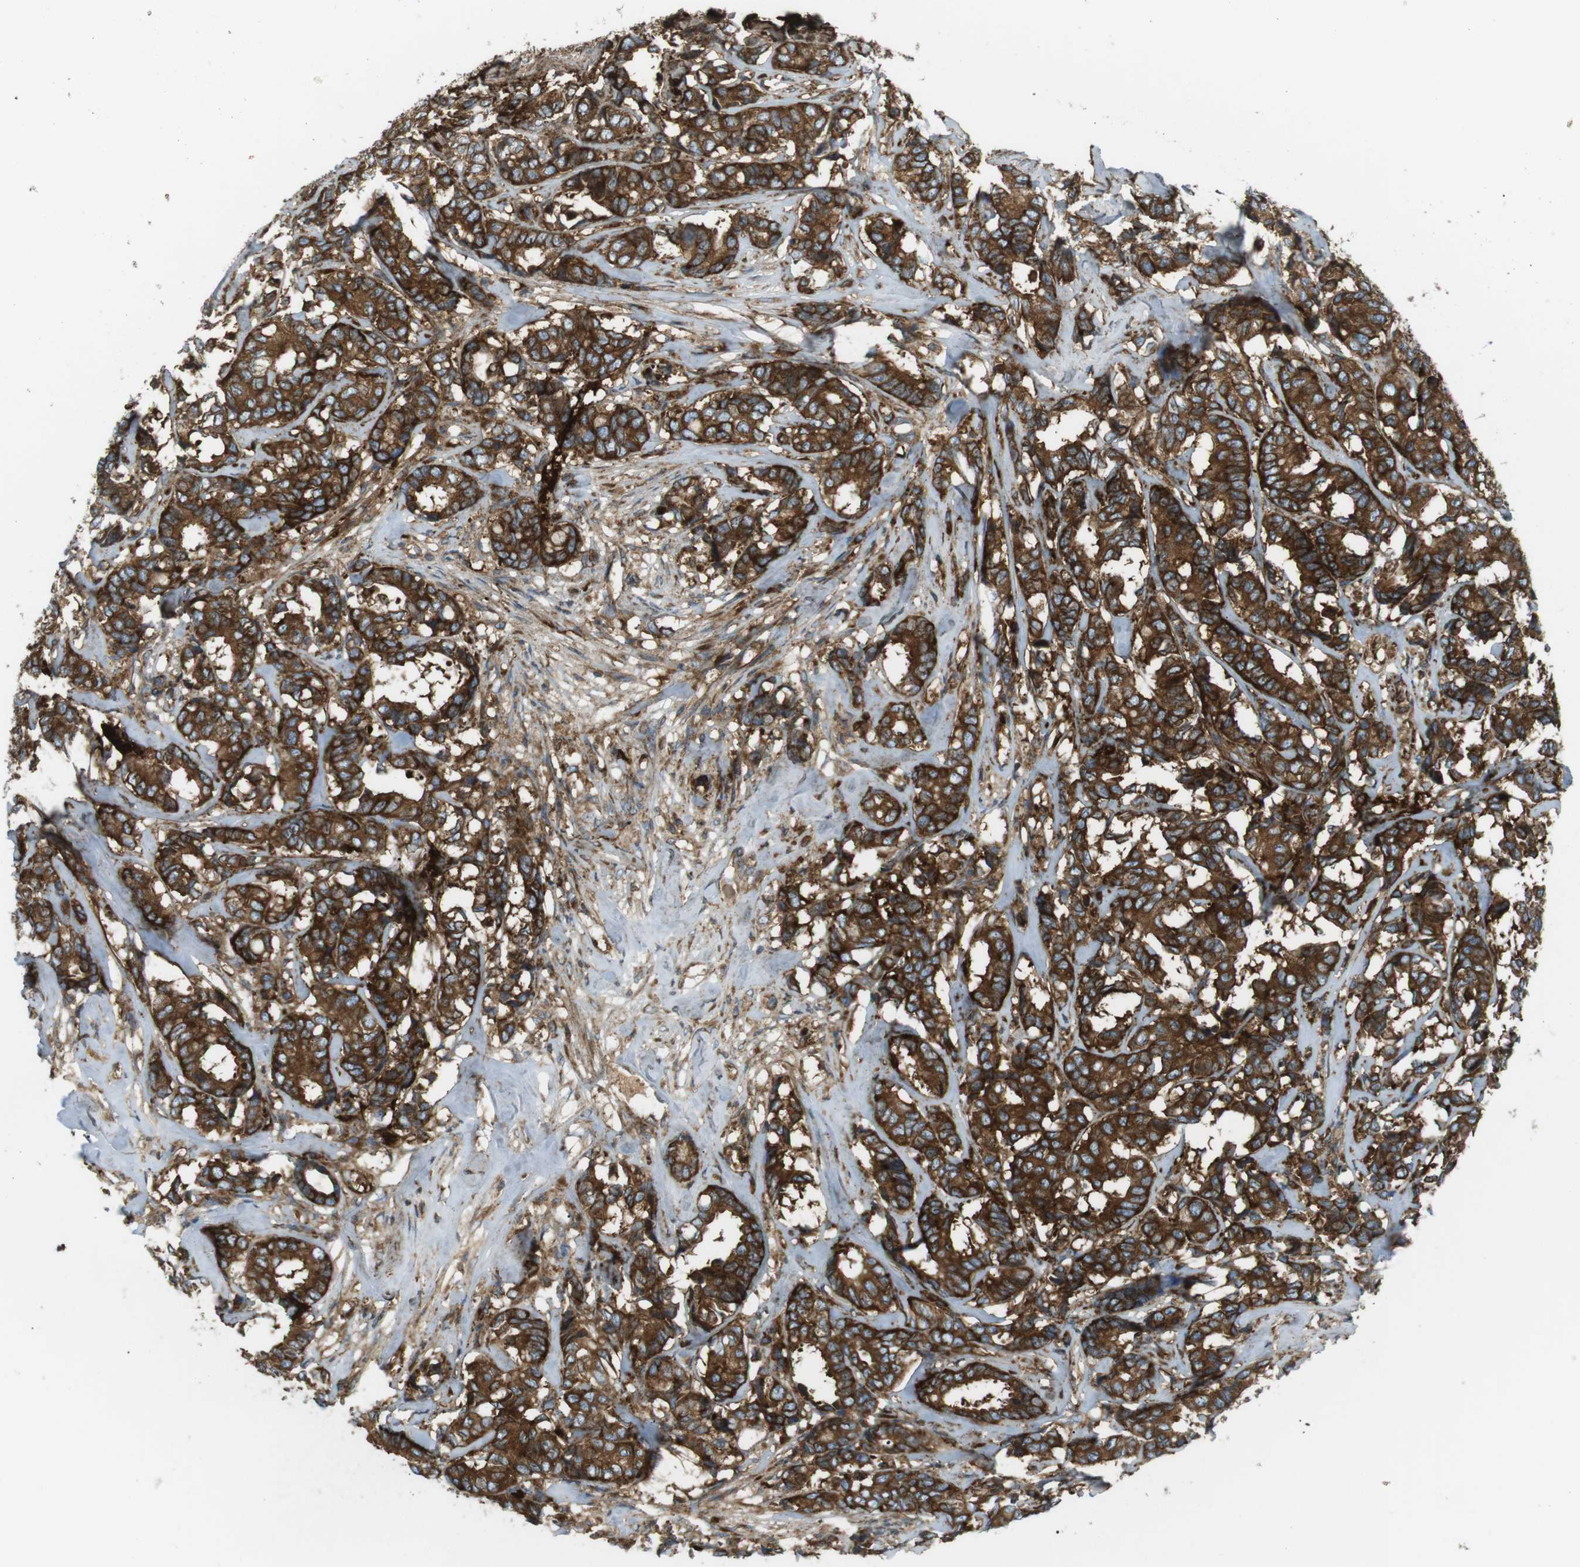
{"staining": {"intensity": "strong", "quantity": ">75%", "location": "cytoplasmic/membranous"}, "tissue": "breast cancer", "cell_type": "Tumor cells", "image_type": "cancer", "snomed": [{"axis": "morphology", "description": "Duct carcinoma"}, {"axis": "topography", "description": "Breast"}], "caption": "Immunohistochemical staining of human breast cancer shows high levels of strong cytoplasmic/membranous expression in approximately >75% of tumor cells. The staining is performed using DAB (3,3'-diaminobenzidine) brown chromogen to label protein expression. The nuclei are counter-stained blue using hematoxylin.", "gene": "FLII", "patient": {"sex": "female", "age": 87}}